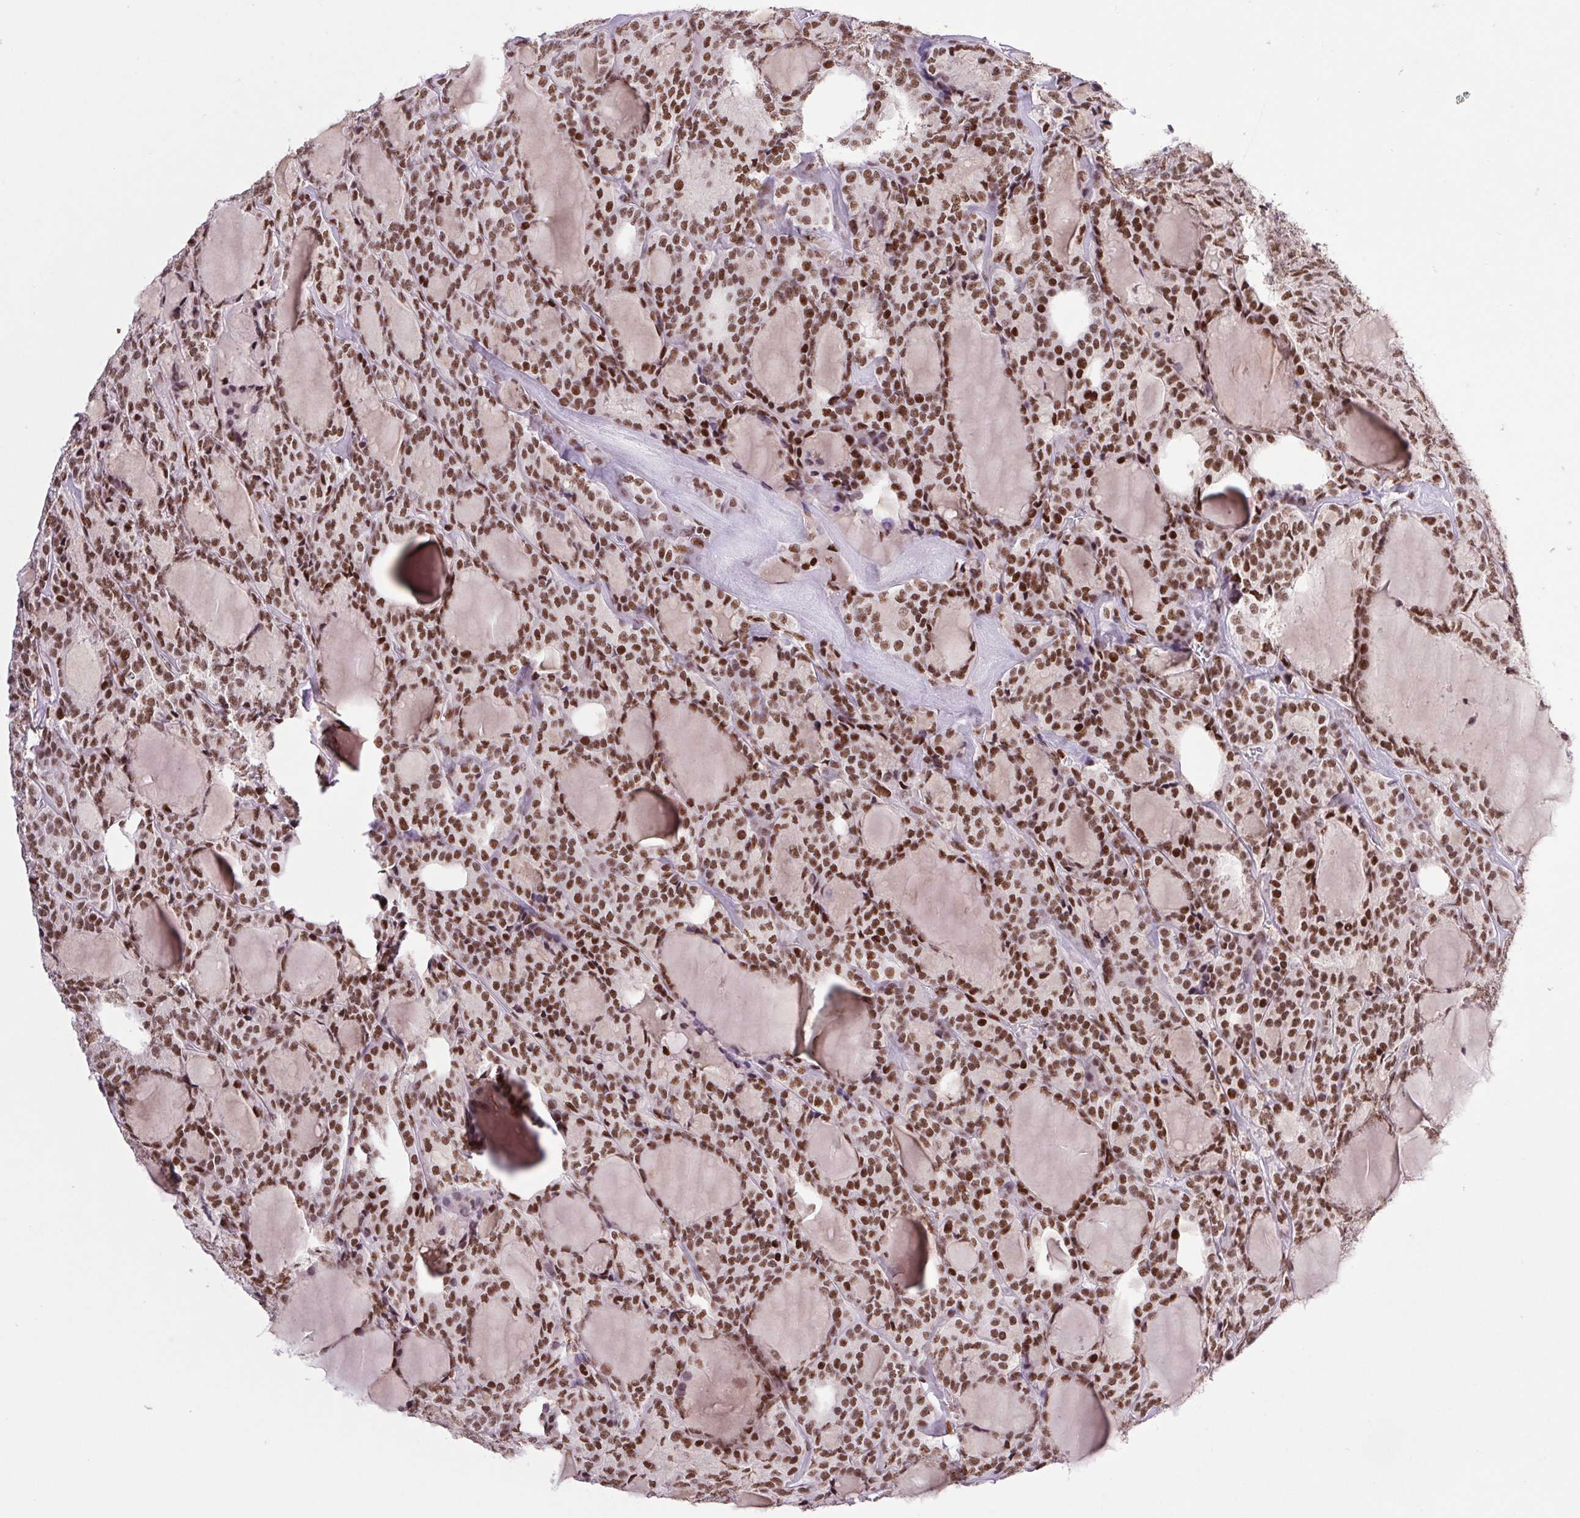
{"staining": {"intensity": "strong", "quantity": ">75%", "location": "nuclear"}, "tissue": "thyroid cancer", "cell_type": "Tumor cells", "image_type": "cancer", "snomed": [{"axis": "morphology", "description": "Follicular adenoma carcinoma, NOS"}, {"axis": "topography", "description": "Thyroid gland"}], "caption": "Immunohistochemical staining of human thyroid cancer reveals strong nuclear protein staining in about >75% of tumor cells.", "gene": "LDLRAD4", "patient": {"sex": "male", "age": 74}}